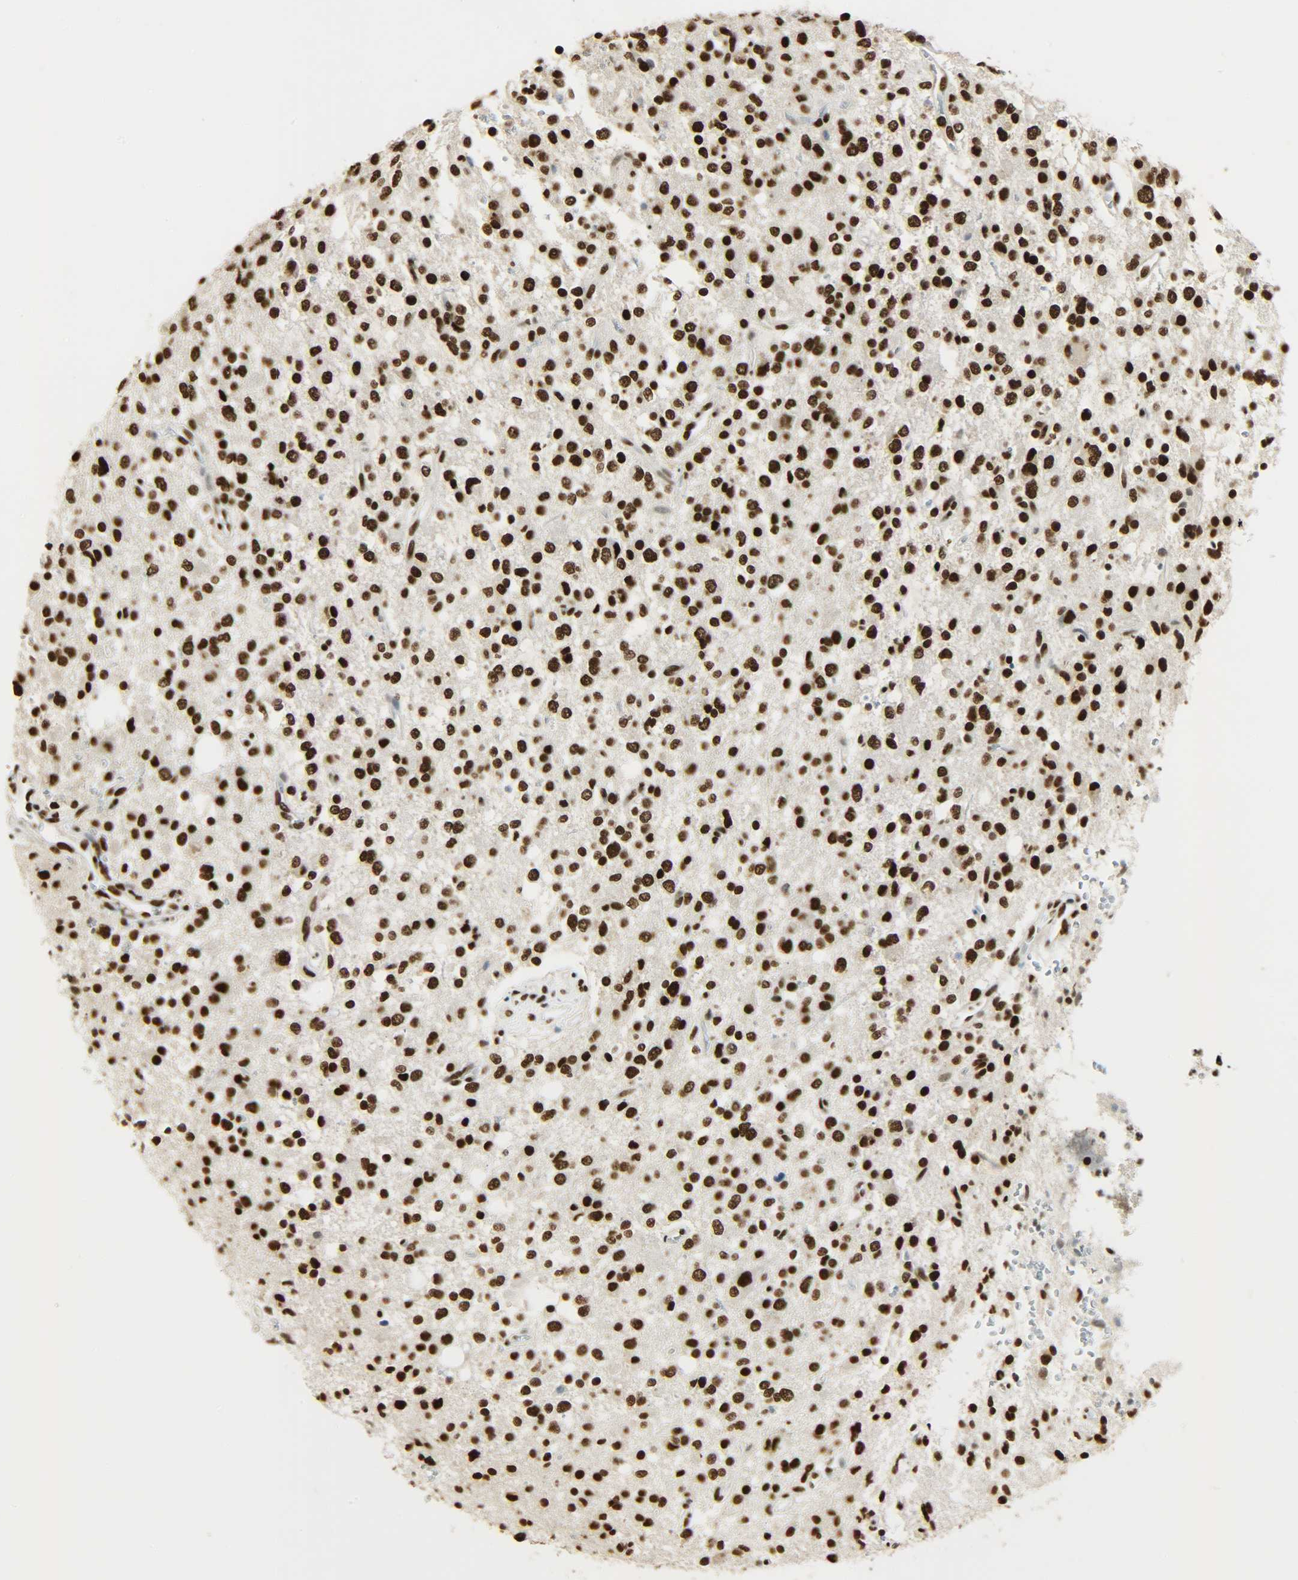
{"staining": {"intensity": "strong", "quantity": ">75%", "location": "nuclear"}, "tissue": "glioma", "cell_type": "Tumor cells", "image_type": "cancer", "snomed": [{"axis": "morphology", "description": "Glioma, malignant, High grade"}, {"axis": "topography", "description": "Brain"}], "caption": "The immunohistochemical stain shows strong nuclear positivity in tumor cells of glioma tissue. (Stains: DAB (3,3'-diaminobenzidine) in brown, nuclei in blue, Microscopy: brightfield microscopy at high magnification).", "gene": "KHDRBS1", "patient": {"sex": "male", "age": 47}}